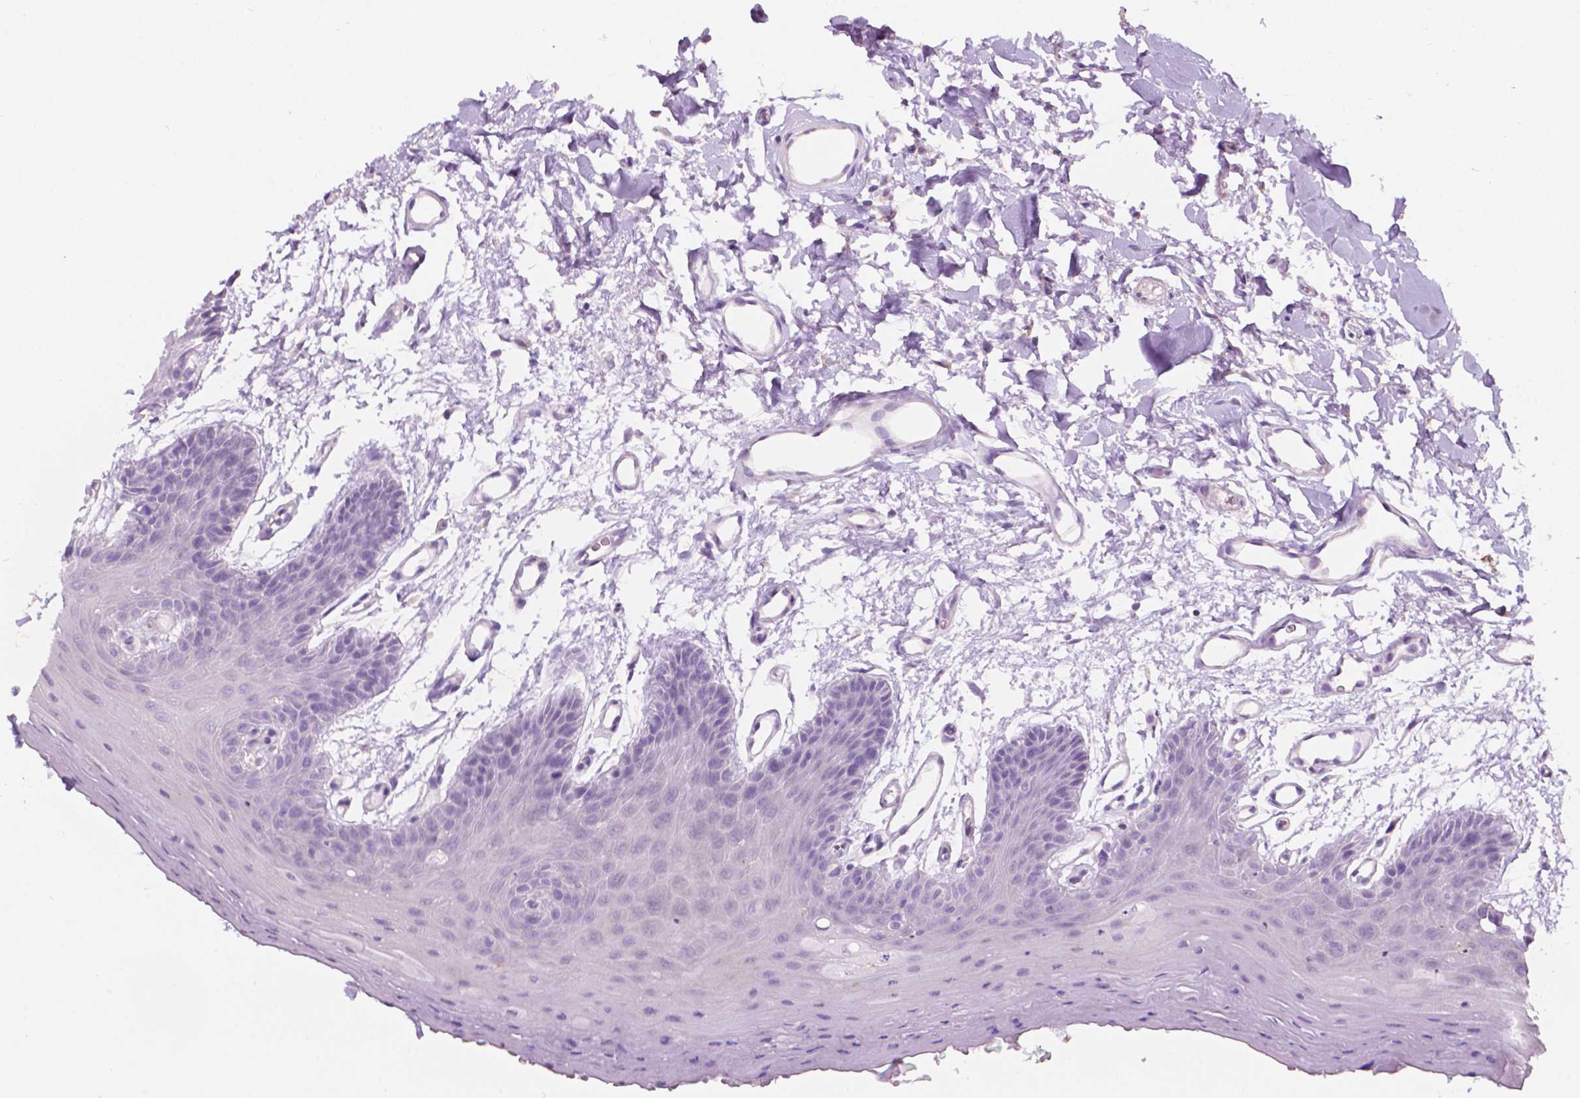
{"staining": {"intensity": "negative", "quantity": "none", "location": "none"}, "tissue": "oral mucosa", "cell_type": "Squamous epithelial cells", "image_type": "normal", "snomed": [{"axis": "morphology", "description": "Normal tissue, NOS"}, {"axis": "morphology", "description": "Squamous cell carcinoma, NOS"}, {"axis": "topography", "description": "Oral tissue"}, {"axis": "topography", "description": "Head-Neck"}], "caption": "Immunohistochemical staining of unremarkable human oral mucosa displays no significant staining in squamous epithelial cells.", "gene": "NOS1AP", "patient": {"sex": "female", "age": 50}}